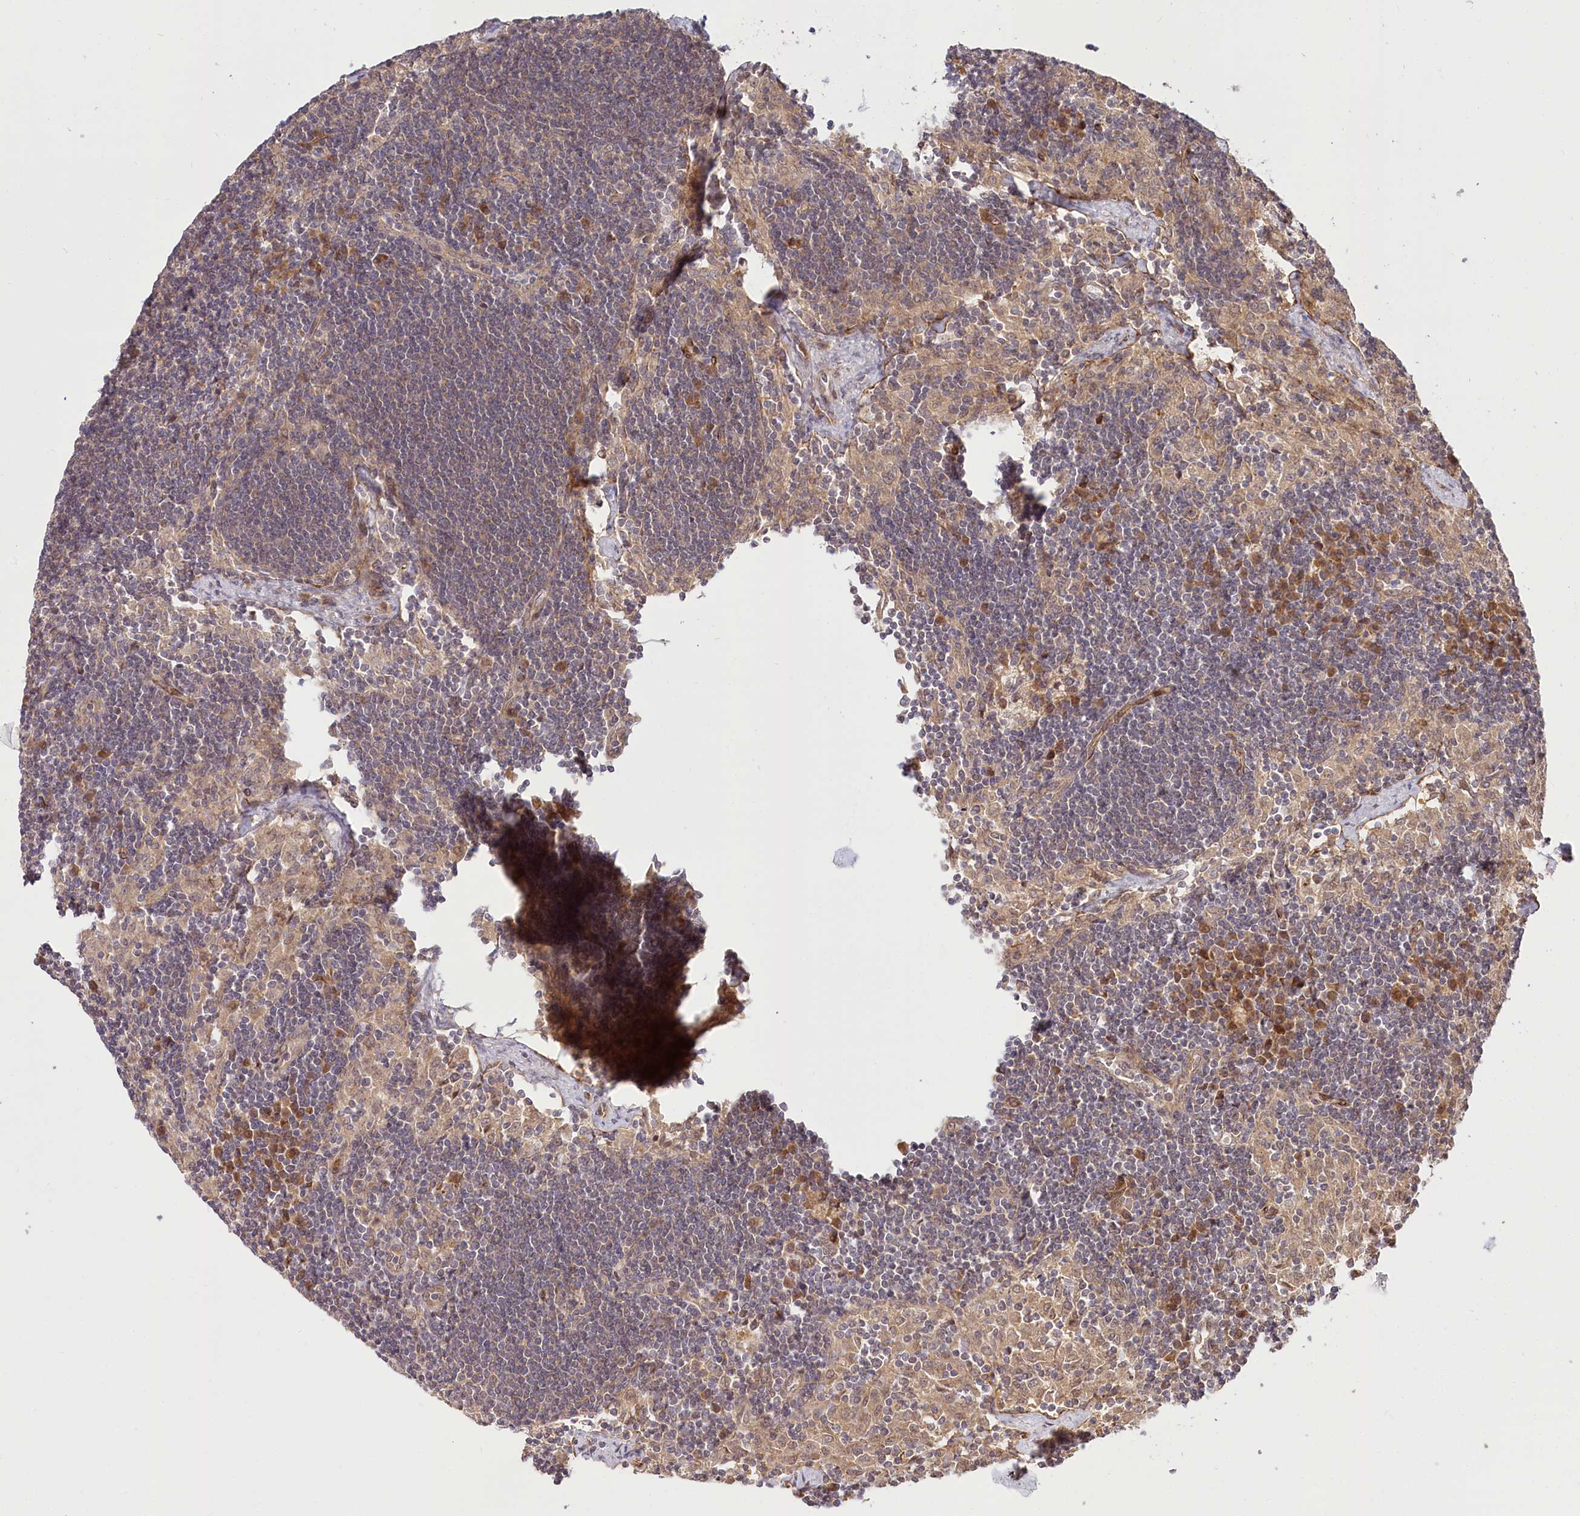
{"staining": {"intensity": "moderate", "quantity": "<25%", "location": "cytoplasmic/membranous"}, "tissue": "lymph node", "cell_type": "Germinal center cells", "image_type": "normal", "snomed": [{"axis": "morphology", "description": "Normal tissue, NOS"}, {"axis": "topography", "description": "Lymph node"}], "caption": "Germinal center cells show moderate cytoplasmic/membranous staining in about <25% of cells in benign lymph node. (DAB IHC, brown staining for protein, blue staining for nuclei).", "gene": "CEP70", "patient": {"sex": "male", "age": 24}}